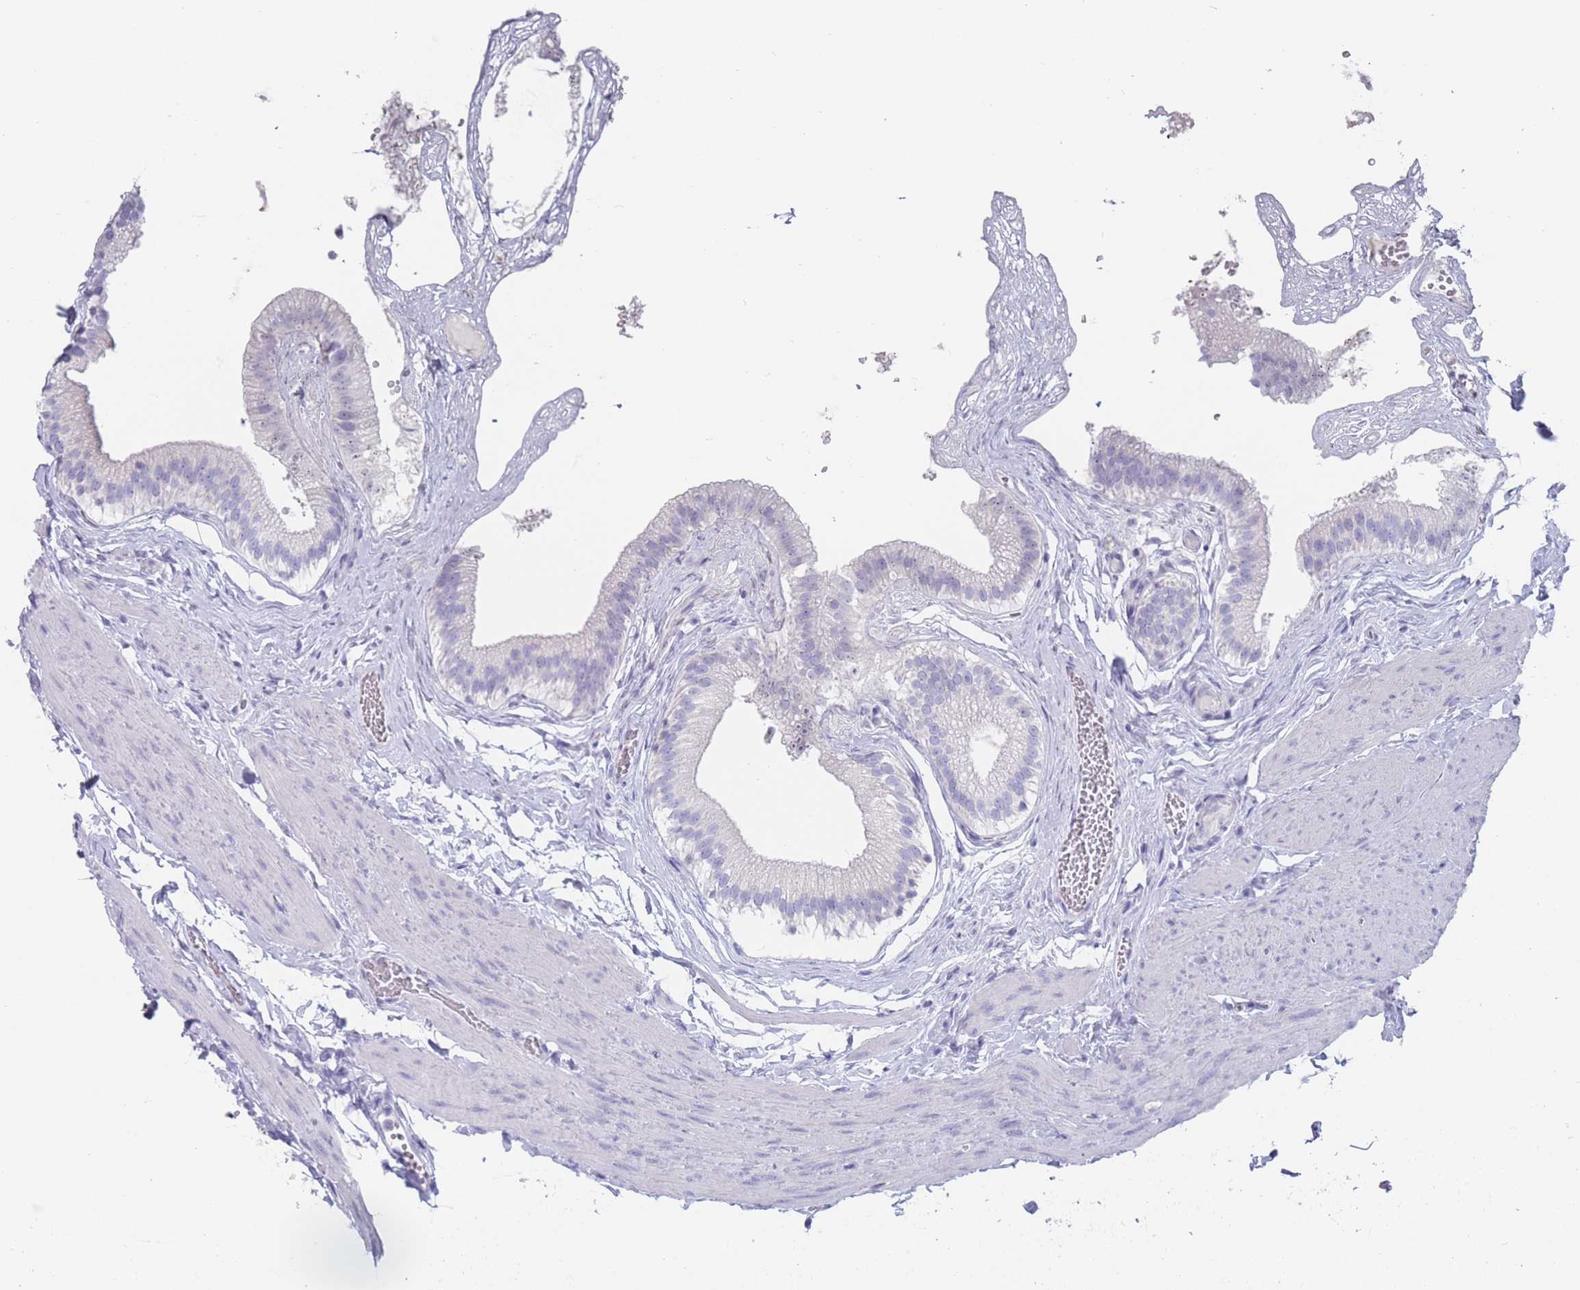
{"staining": {"intensity": "weak", "quantity": "<25%", "location": "cytoplasmic/membranous"}, "tissue": "gallbladder", "cell_type": "Glandular cells", "image_type": "normal", "snomed": [{"axis": "morphology", "description": "Normal tissue, NOS"}, {"axis": "topography", "description": "Gallbladder"}], "caption": "DAB (3,3'-diaminobenzidine) immunohistochemical staining of normal human gallbladder reveals no significant staining in glandular cells.", "gene": "ST8SIA5", "patient": {"sex": "female", "age": 54}}